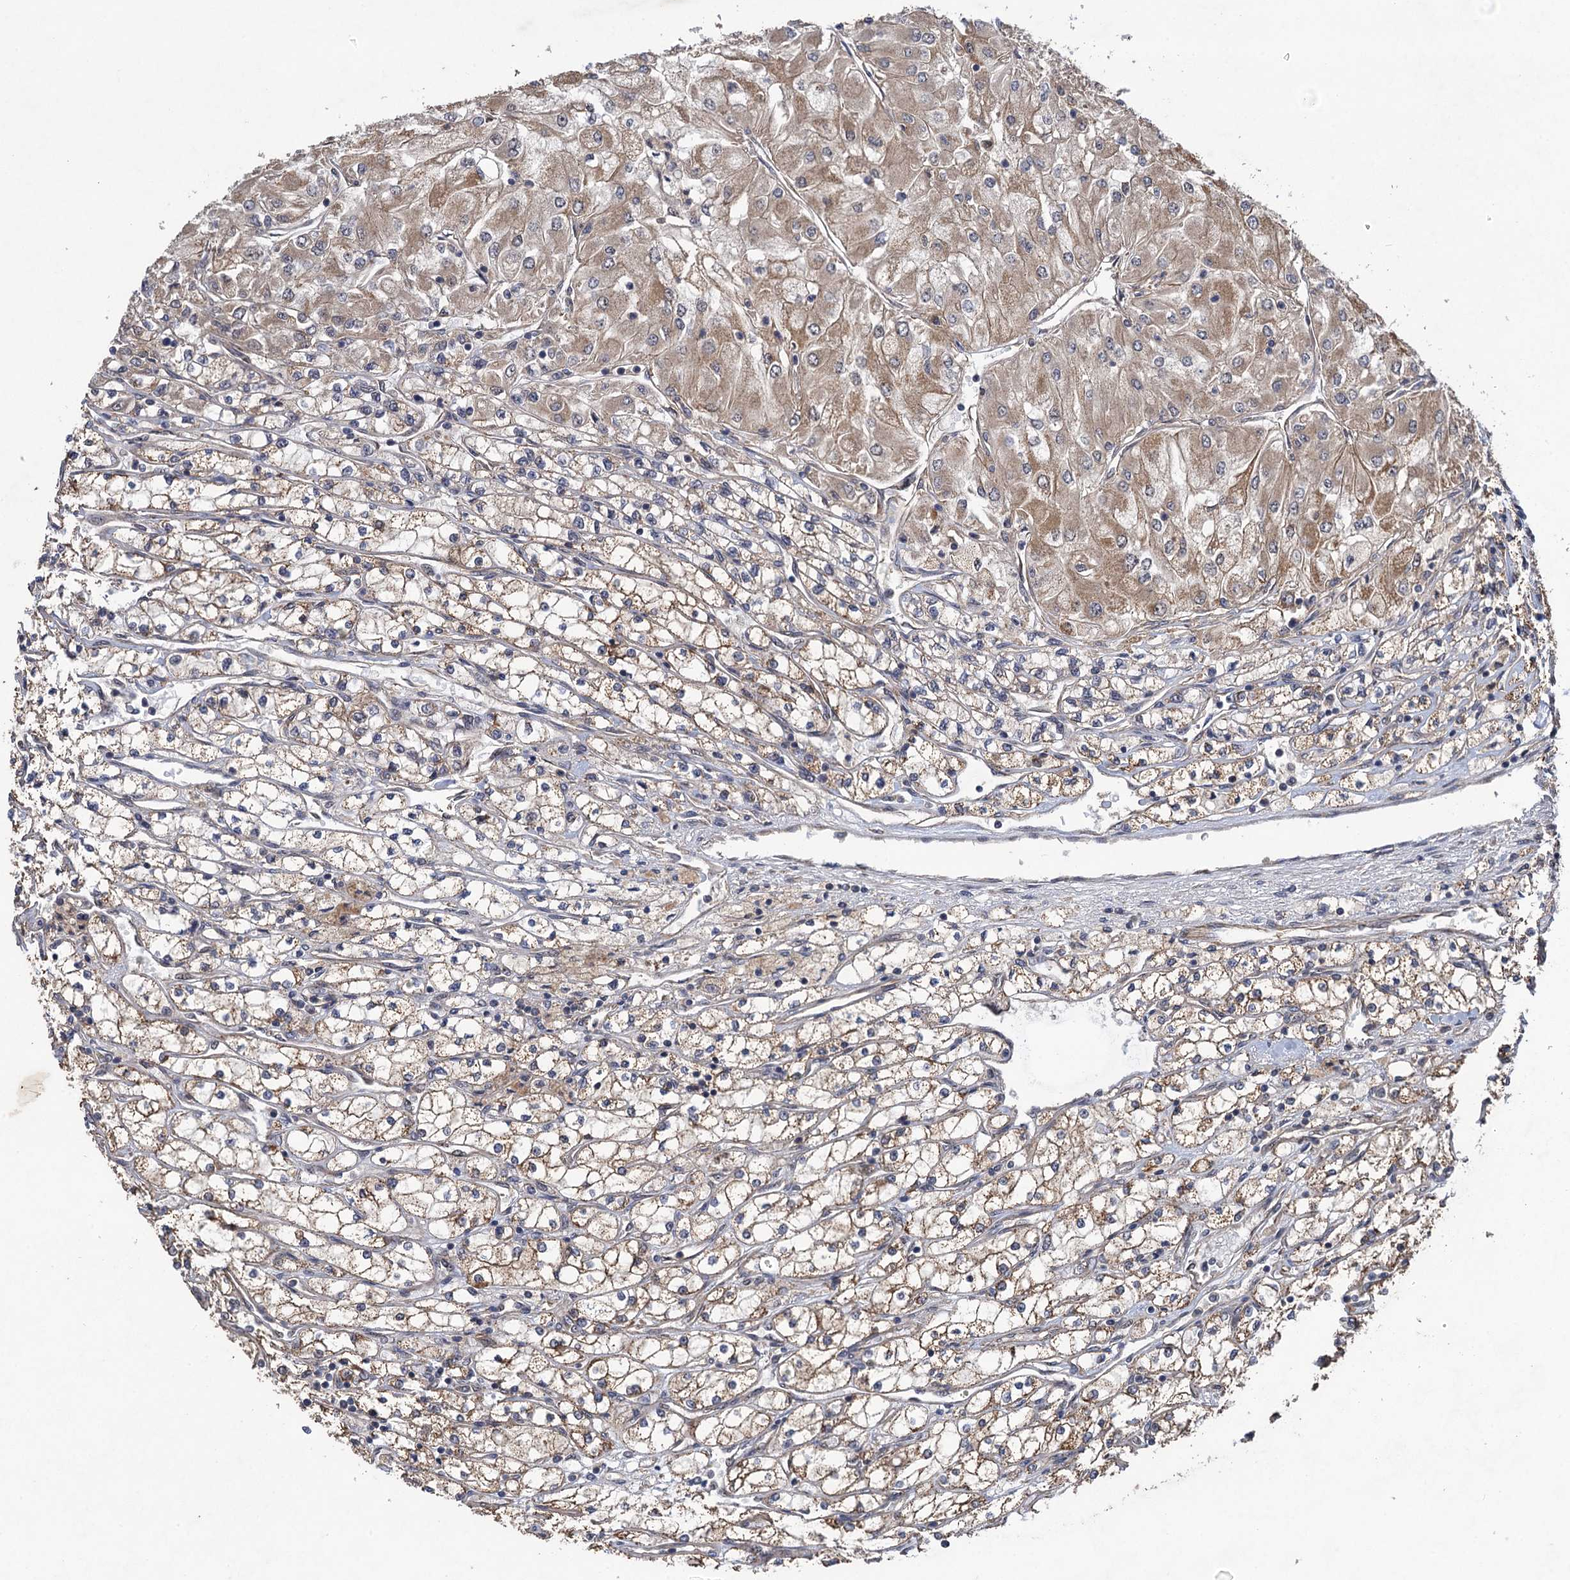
{"staining": {"intensity": "weak", "quantity": ">75%", "location": "cytoplasmic/membranous"}, "tissue": "renal cancer", "cell_type": "Tumor cells", "image_type": "cancer", "snomed": [{"axis": "morphology", "description": "Adenocarcinoma, NOS"}, {"axis": "topography", "description": "Kidney"}], "caption": "Adenocarcinoma (renal) stained for a protein (brown) shows weak cytoplasmic/membranous positive positivity in about >75% of tumor cells.", "gene": "HAUS1", "patient": {"sex": "male", "age": 80}}